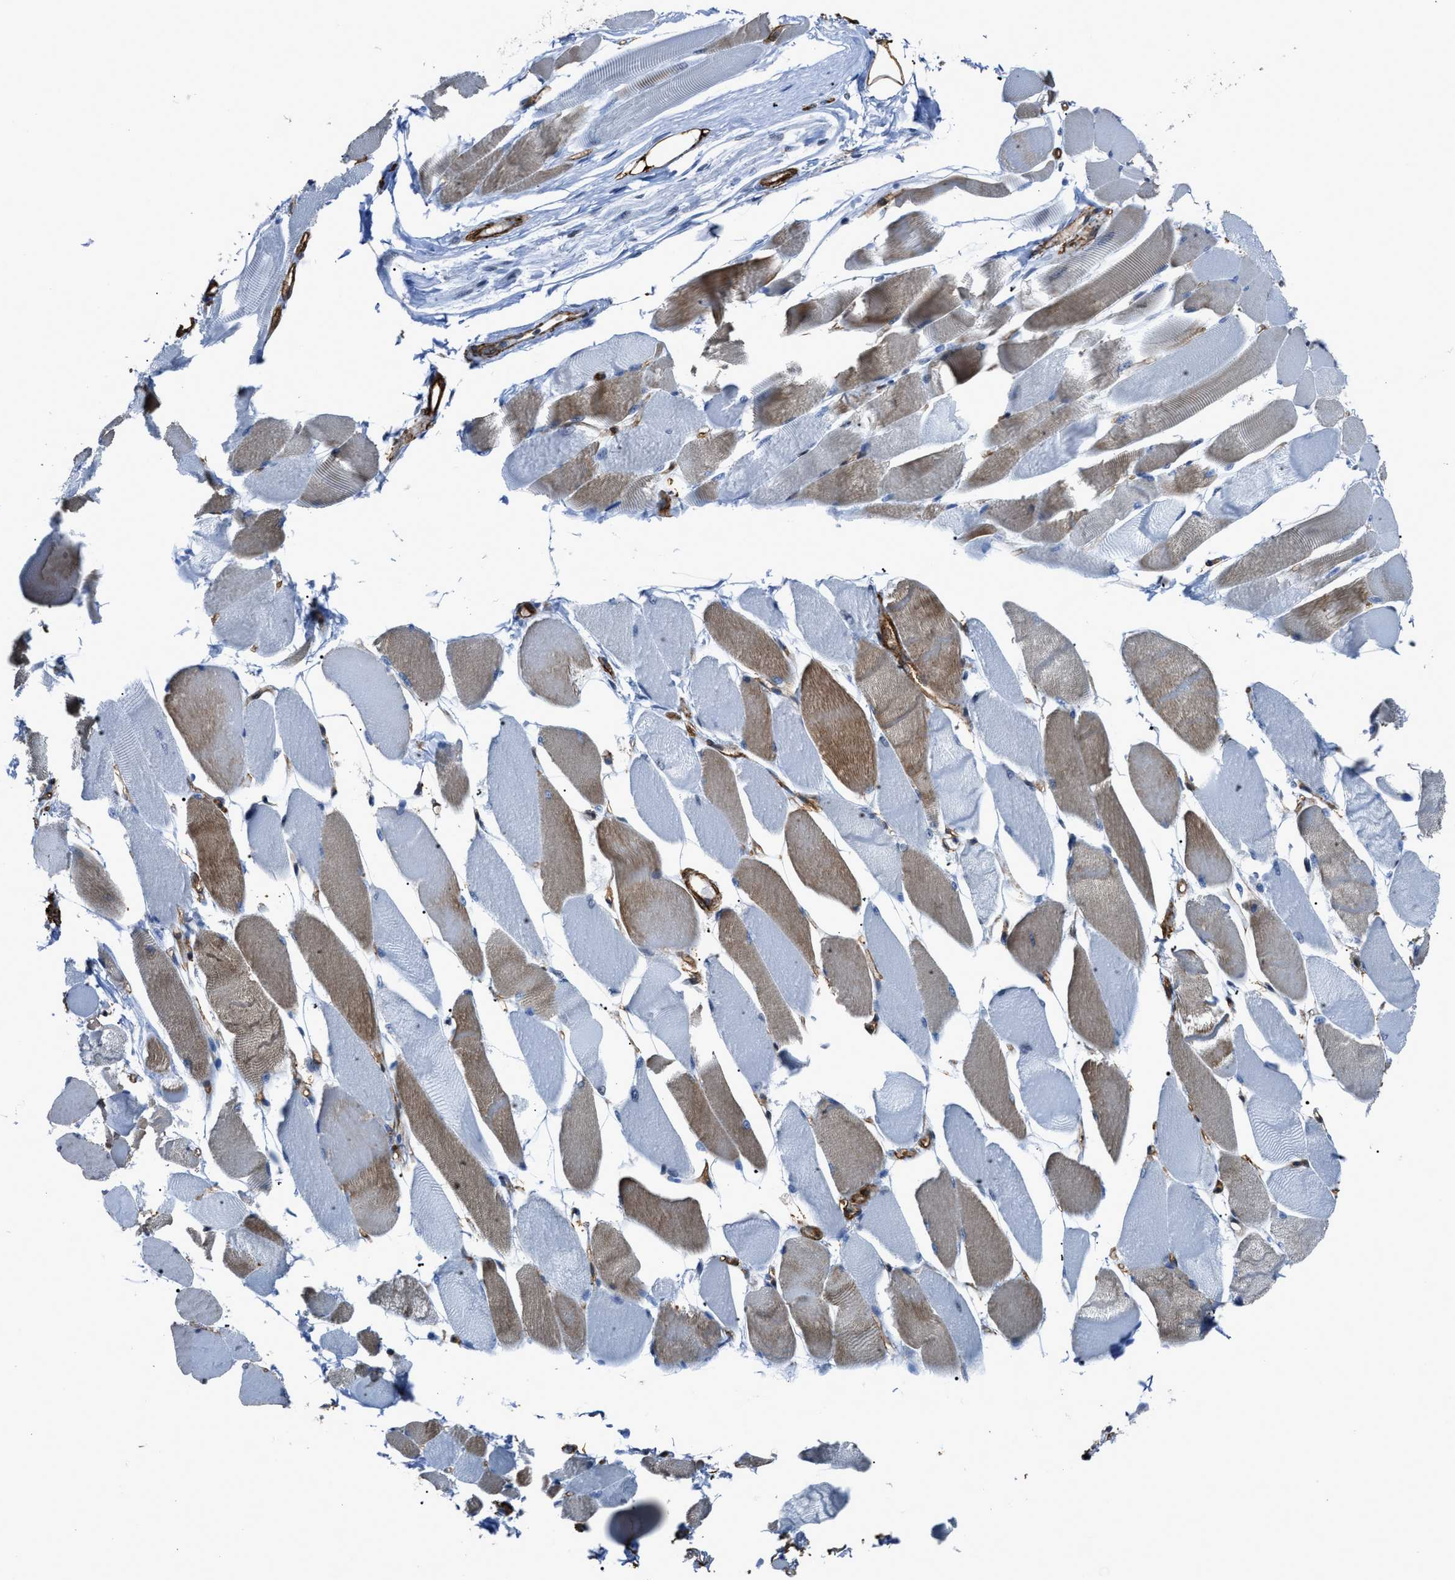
{"staining": {"intensity": "moderate", "quantity": "25%-75%", "location": "cytoplasmic/membranous,nuclear"}, "tissue": "skeletal muscle", "cell_type": "Myocytes", "image_type": "normal", "snomed": [{"axis": "morphology", "description": "Normal tissue, NOS"}, {"axis": "topography", "description": "Skeletal muscle"}, {"axis": "topography", "description": "Peripheral nerve tissue"}], "caption": "A photomicrograph of human skeletal muscle stained for a protein displays moderate cytoplasmic/membranous,nuclear brown staining in myocytes.", "gene": "DDX5", "patient": {"sex": "female", "age": 84}}